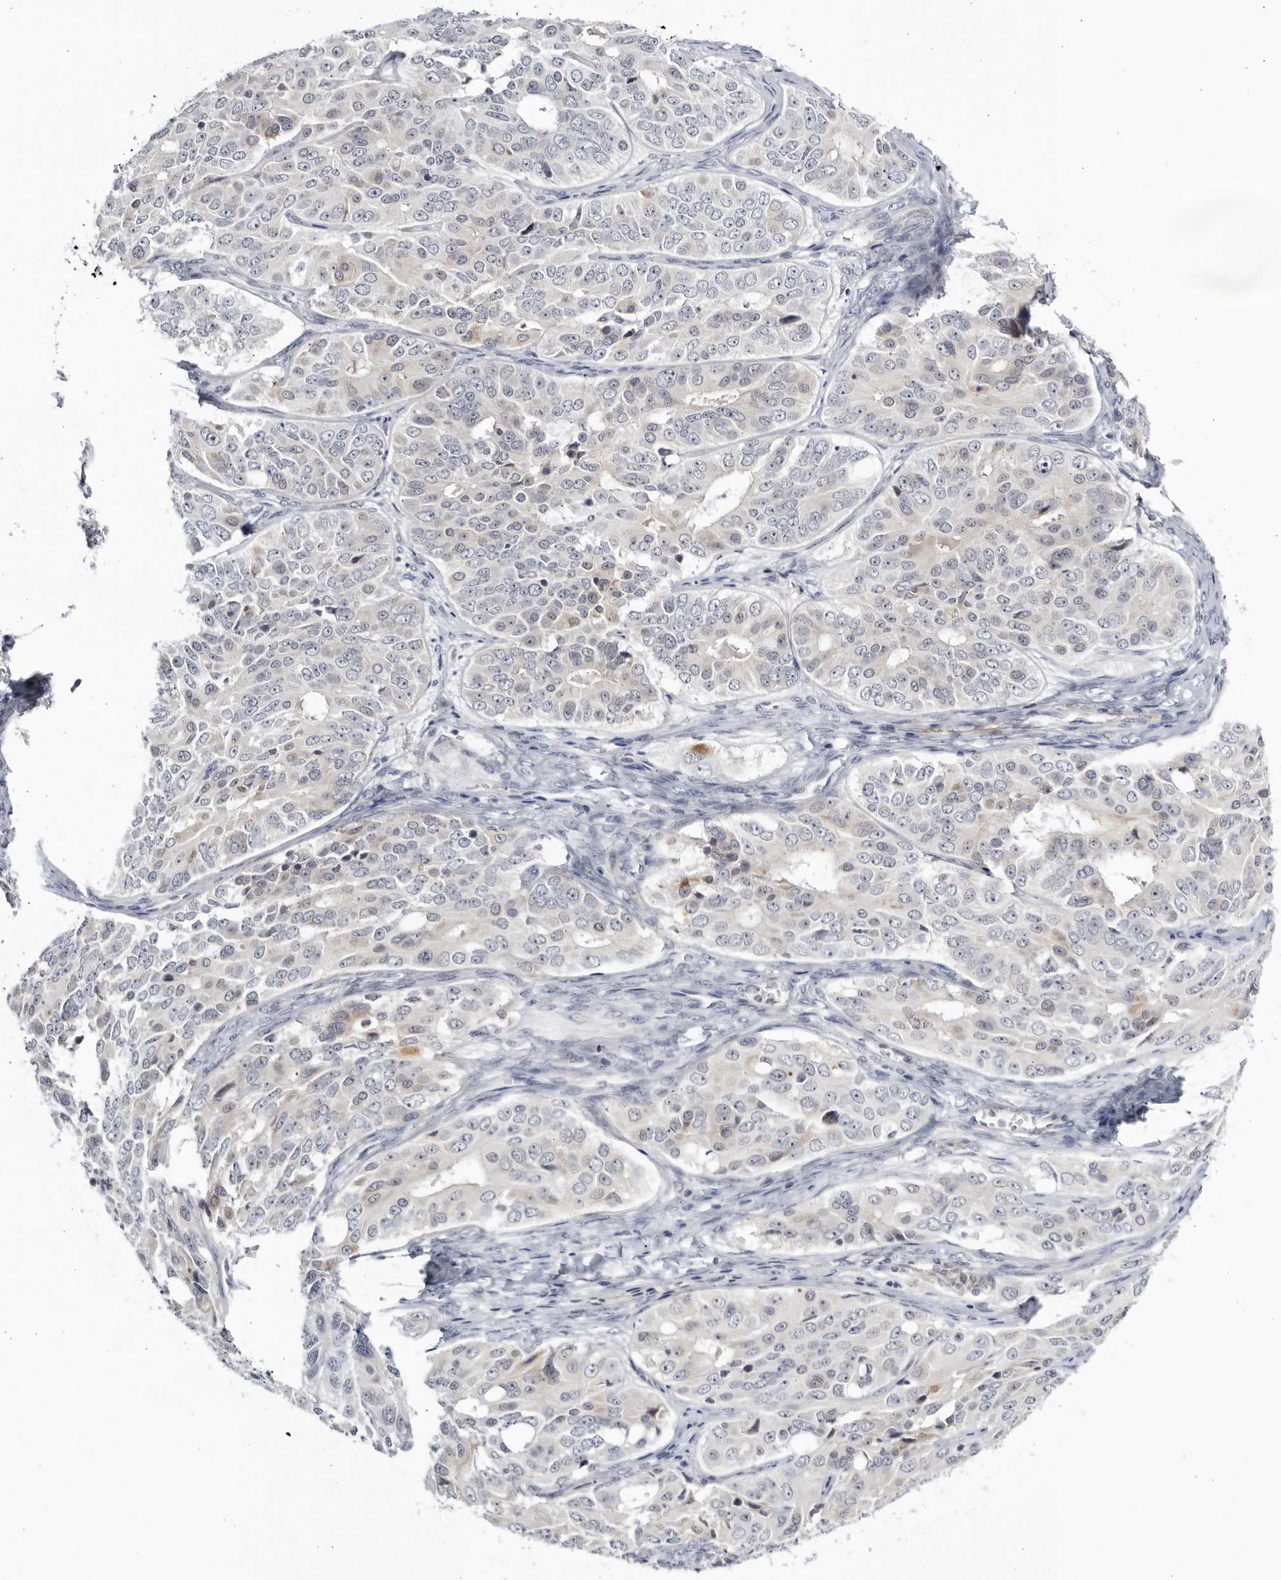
{"staining": {"intensity": "negative", "quantity": "none", "location": "none"}, "tissue": "ovarian cancer", "cell_type": "Tumor cells", "image_type": "cancer", "snomed": [{"axis": "morphology", "description": "Carcinoma, endometroid"}, {"axis": "topography", "description": "Ovary"}], "caption": "Ovarian cancer (endometroid carcinoma) was stained to show a protein in brown. There is no significant positivity in tumor cells. (Stains: DAB (3,3'-diaminobenzidine) IHC with hematoxylin counter stain, Microscopy: brightfield microscopy at high magnification).", "gene": "CNBD1", "patient": {"sex": "female", "age": 51}}